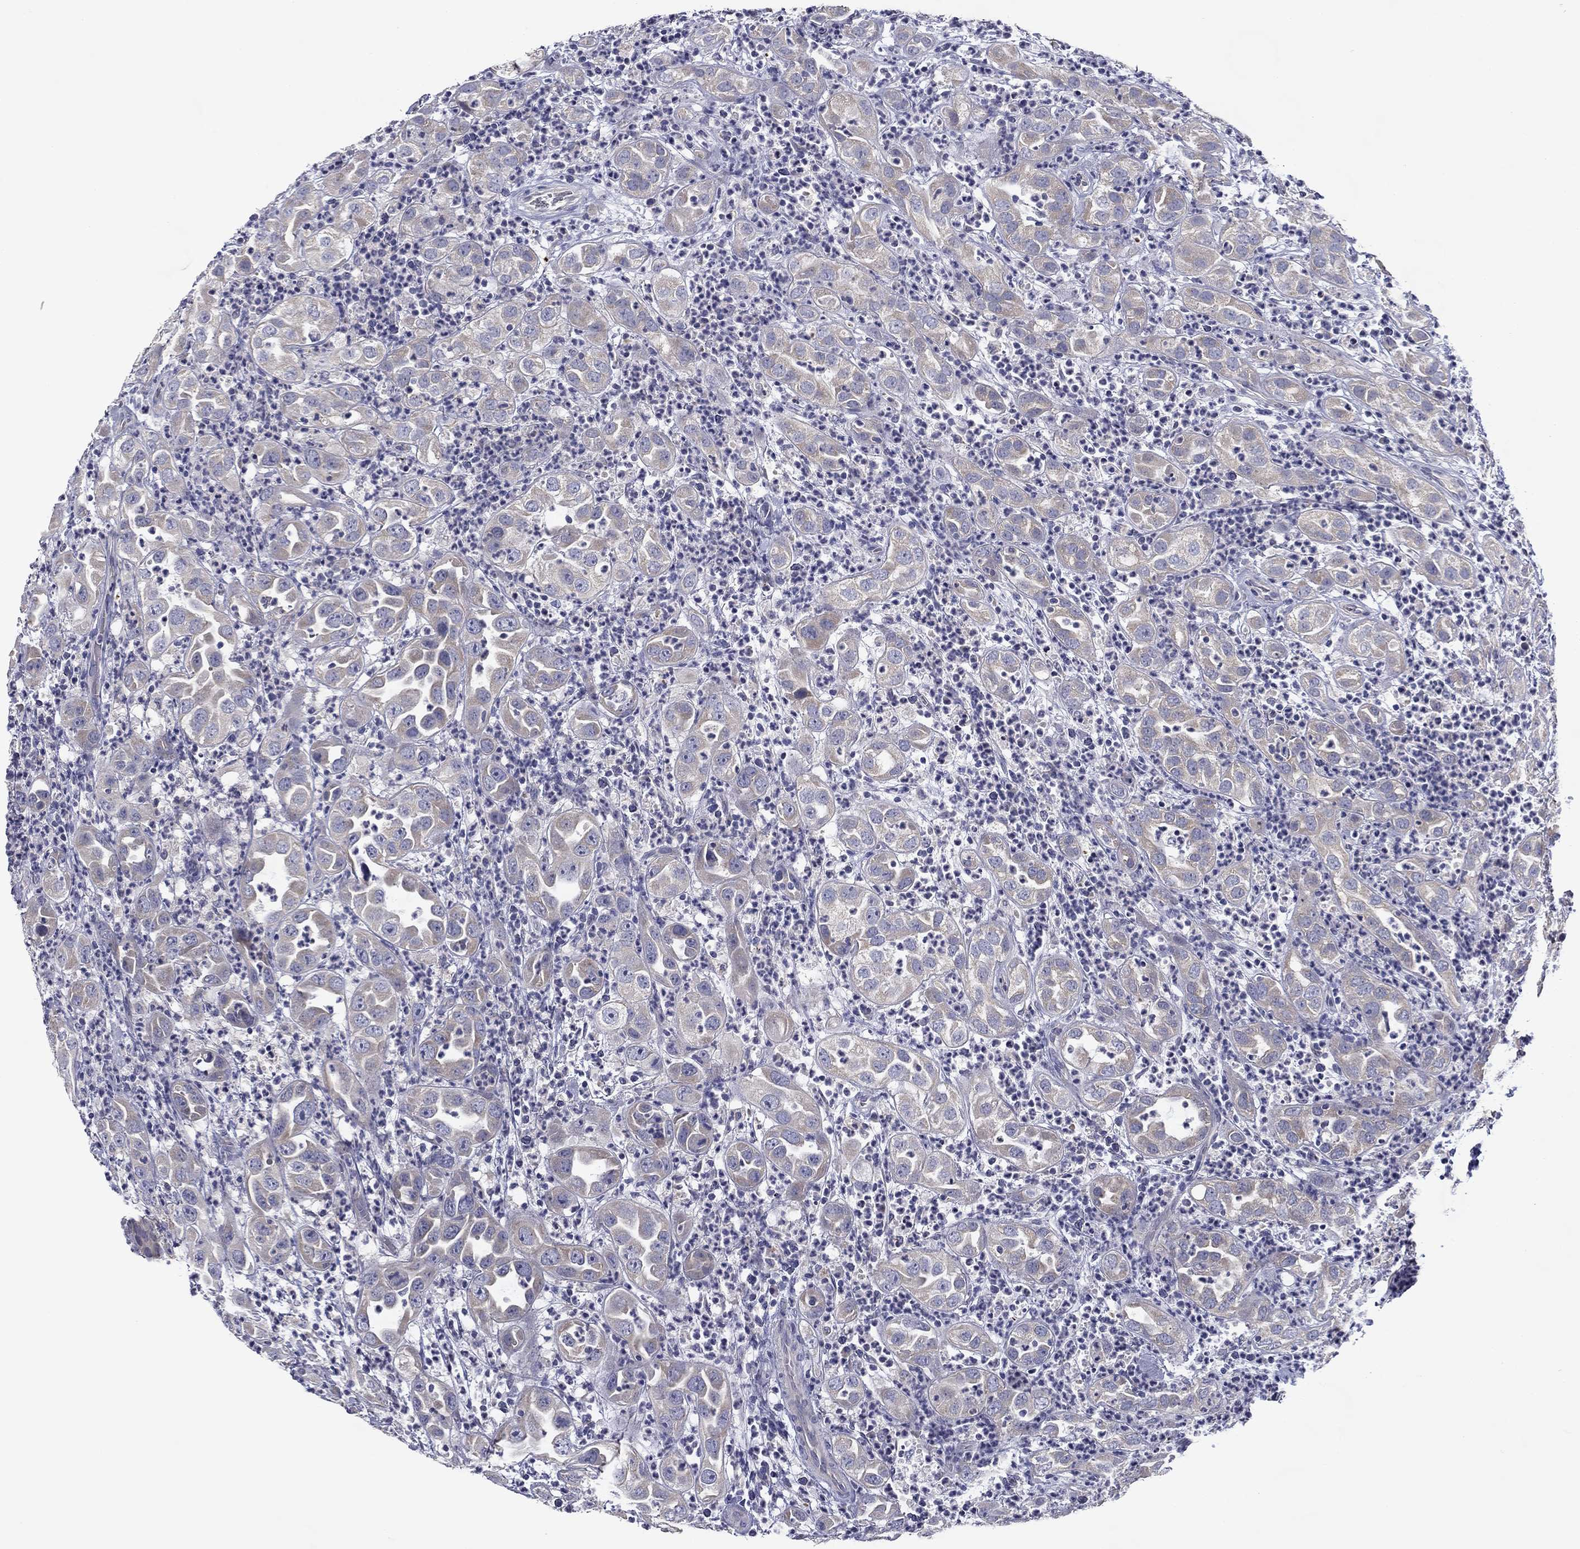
{"staining": {"intensity": "negative", "quantity": "none", "location": "none"}, "tissue": "urothelial cancer", "cell_type": "Tumor cells", "image_type": "cancer", "snomed": [{"axis": "morphology", "description": "Urothelial carcinoma, High grade"}, {"axis": "topography", "description": "Urinary bladder"}], "caption": "An image of urothelial carcinoma (high-grade) stained for a protein demonstrates no brown staining in tumor cells. (DAB IHC visualized using brightfield microscopy, high magnification).", "gene": "SPATA7", "patient": {"sex": "female", "age": 41}}